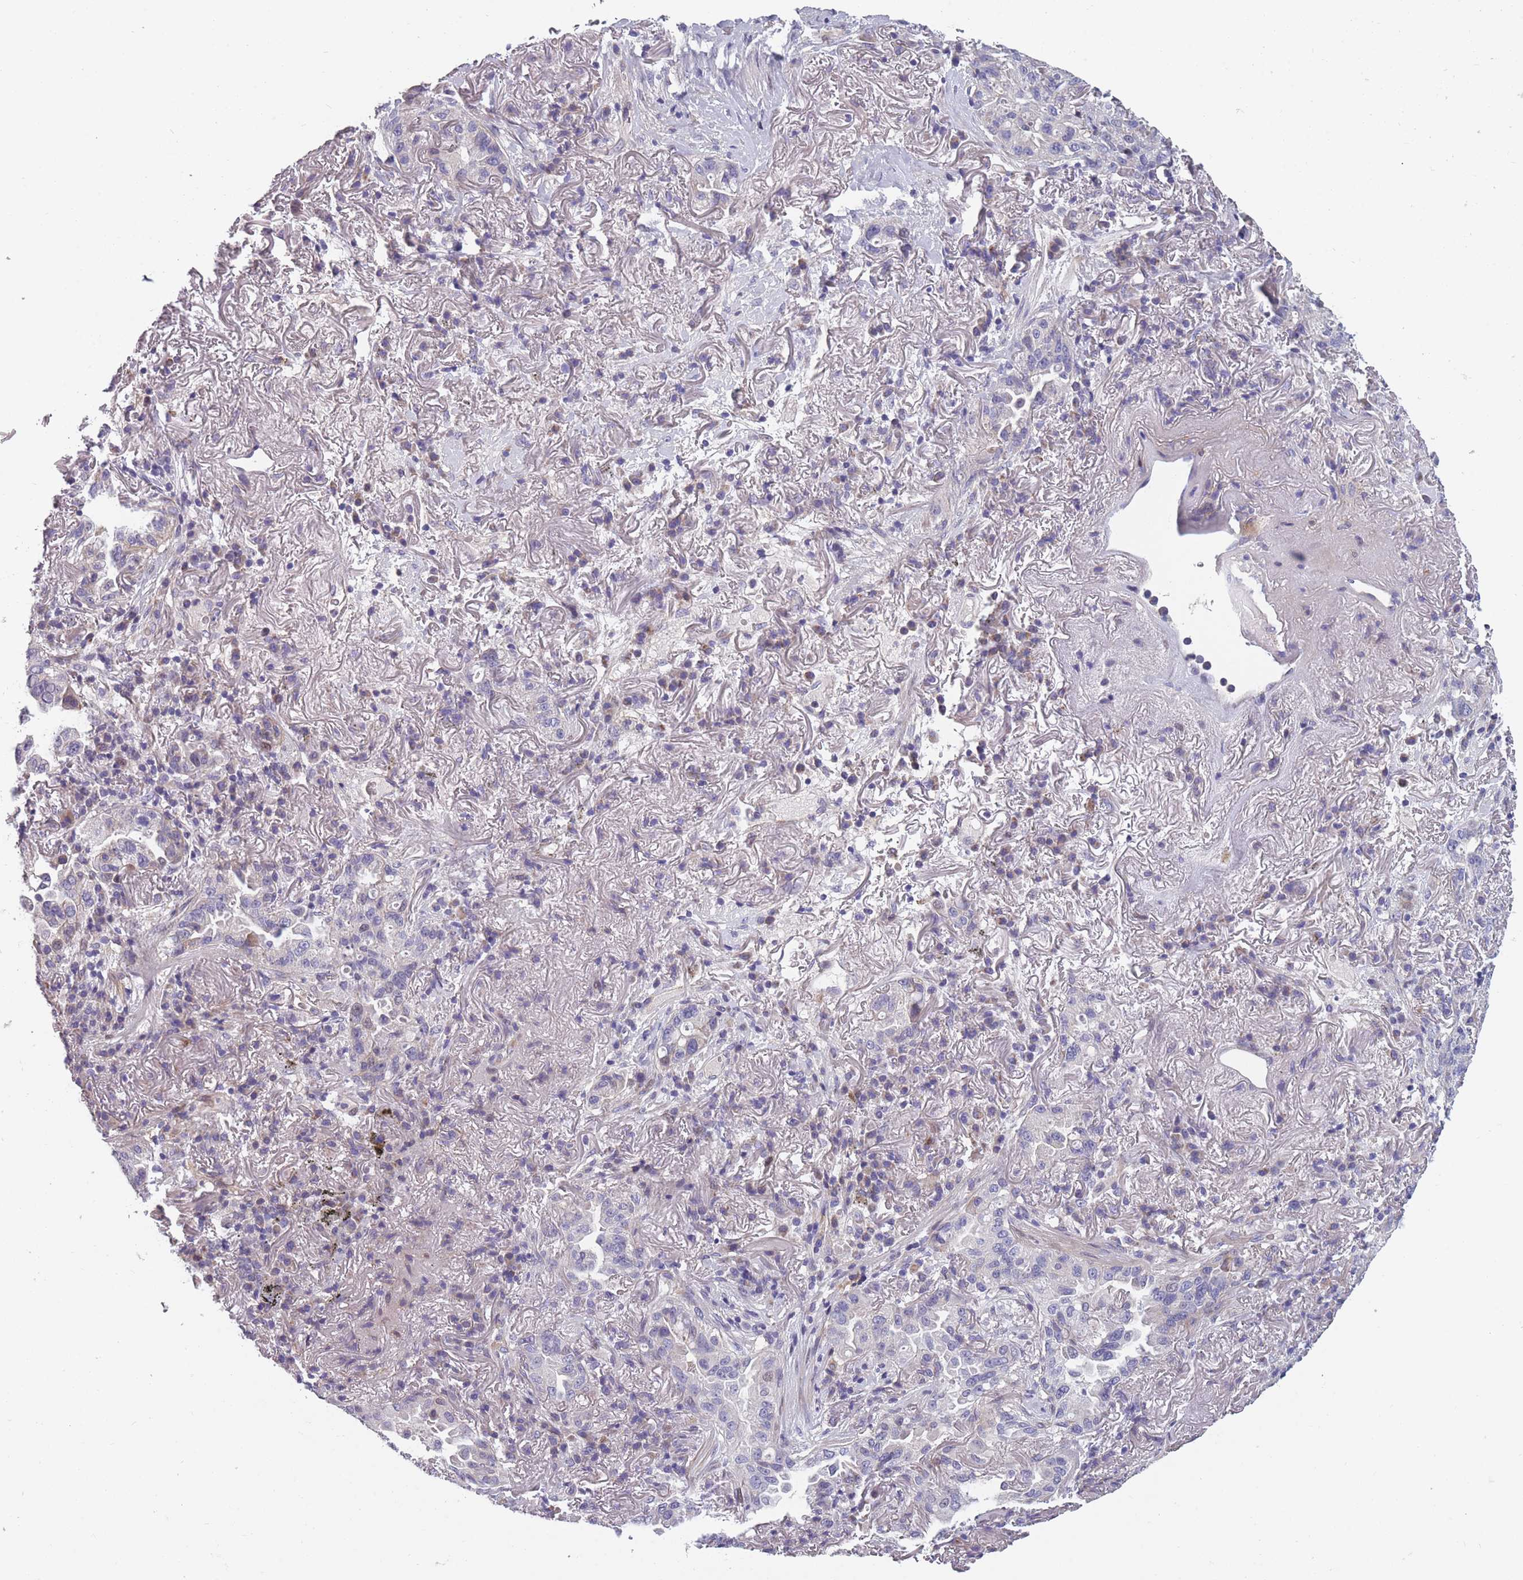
{"staining": {"intensity": "negative", "quantity": "none", "location": "none"}, "tissue": "lung cancer", "cell_type": "Tumor cells", "image_type": "cancer", "snomed": [{"axis": "morphology", "description": "Adenocarcinoma, NOS"}, {"axis": "topography", "description": "Lung"}], "caption": "This is a photomicrograph of IHC staining of adenocarcinoma (lung), which shows no expression in tumor cells. (DAB (3,3'-diaminobenzidine) immunohistochemistry (IHC), high magnification).", "gene": "FAM83F", "patient": {"sex": "female", "age": 69}}